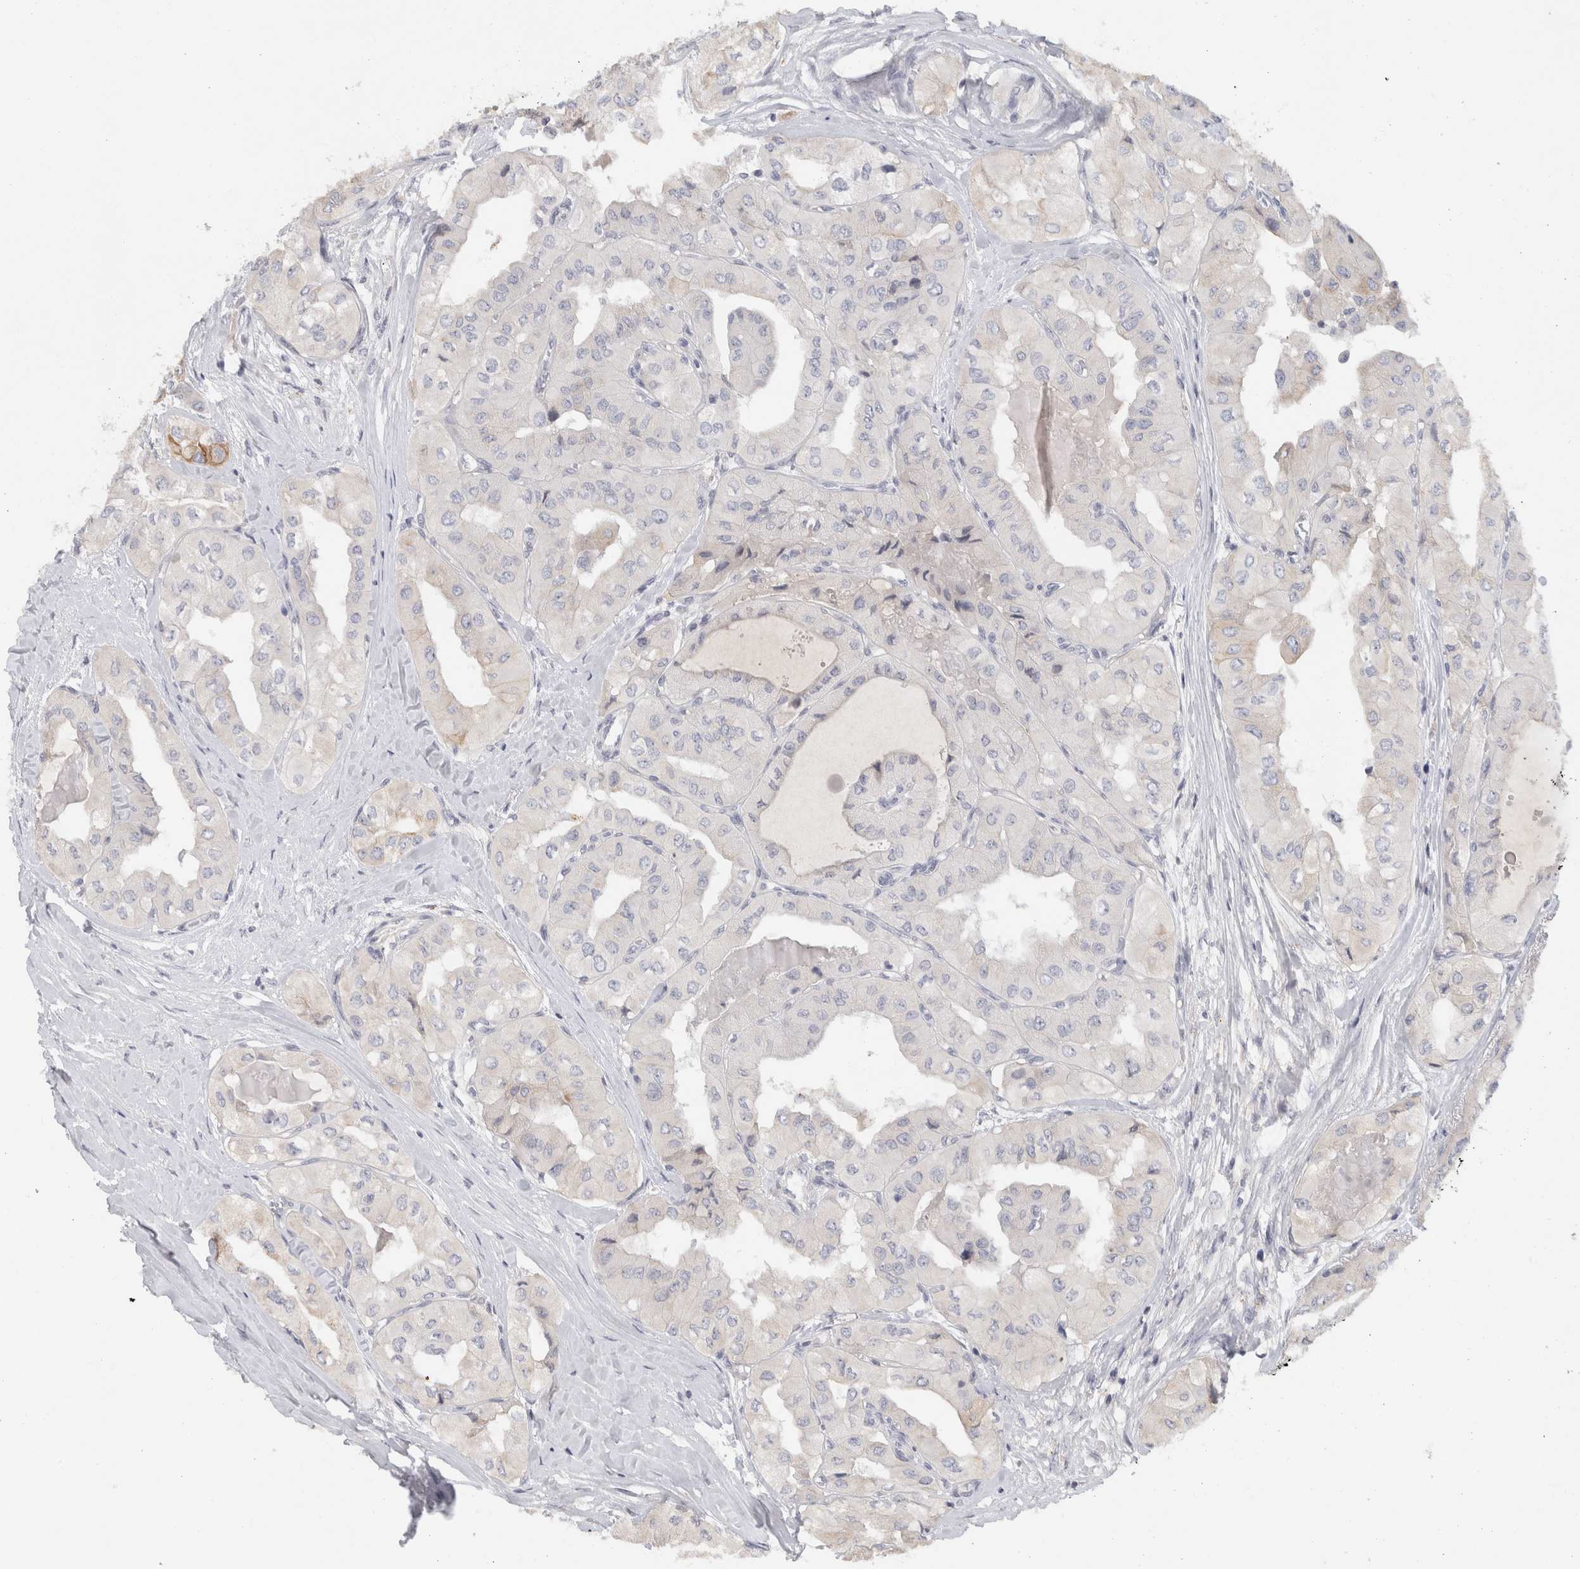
{"staining": {"intensity": "negative", "quantity": "none", "location": "none"}, "tissue": "thyroid cancer", "cell_type": "Tumor cells", "image_type": "cancer", "snomed": [{"axis": "morphology", "description": "Papillary adenocarcinoma, NOS"}, {"axis": "topography", "description": "Thyroid gland"}], "caption": "Immunohistochemistry (IHC) of human thyroid cancer (papillary adenocarcinoma) exhibits no positivity in tumor cells.", "gene": "STK31", "patient": {"sex": "female", "age": 59}}